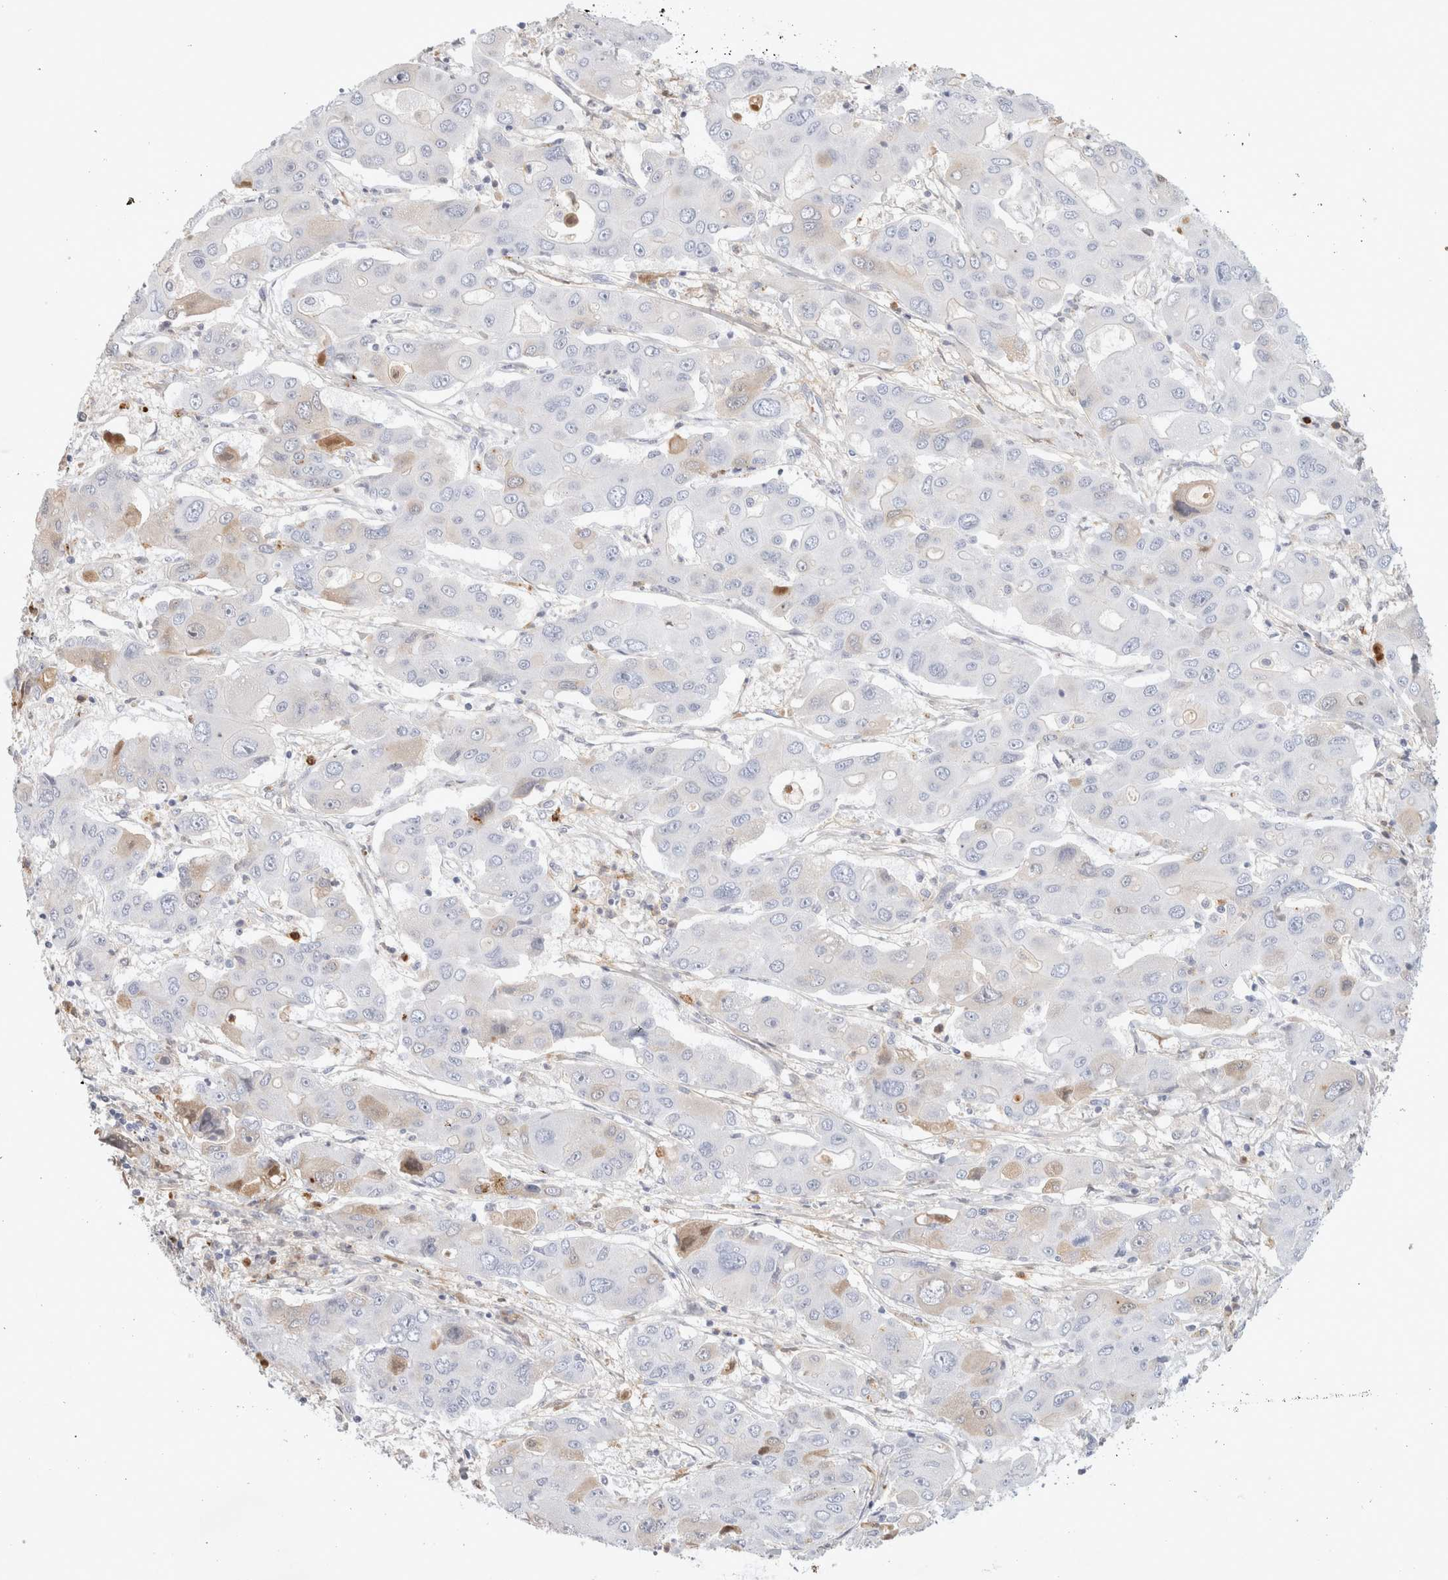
{"staining": {"intensity": "weak", "quantity": "<25%", "location": "cytoplasmic/membranous"}, "tissue": "liver cancer", "cell_type": "Tumor cells", "image_type": "cancer", "snomed": [{"axis": "morphology", "description": "Cholangiocarcinoma"}, {"axis": "topography", "description": "Liver"}], "caption": "DAB immunohistochemical staining of human liver cancer shows no significant expression in tumor cells. The staining is performed using DAB (3,3'-diaminobenzidine) brown chromogen with nuclei counter-stained in using hematoxylin.", "gene": "FGL2", "patient": {"sex": "male", "age": 67}}